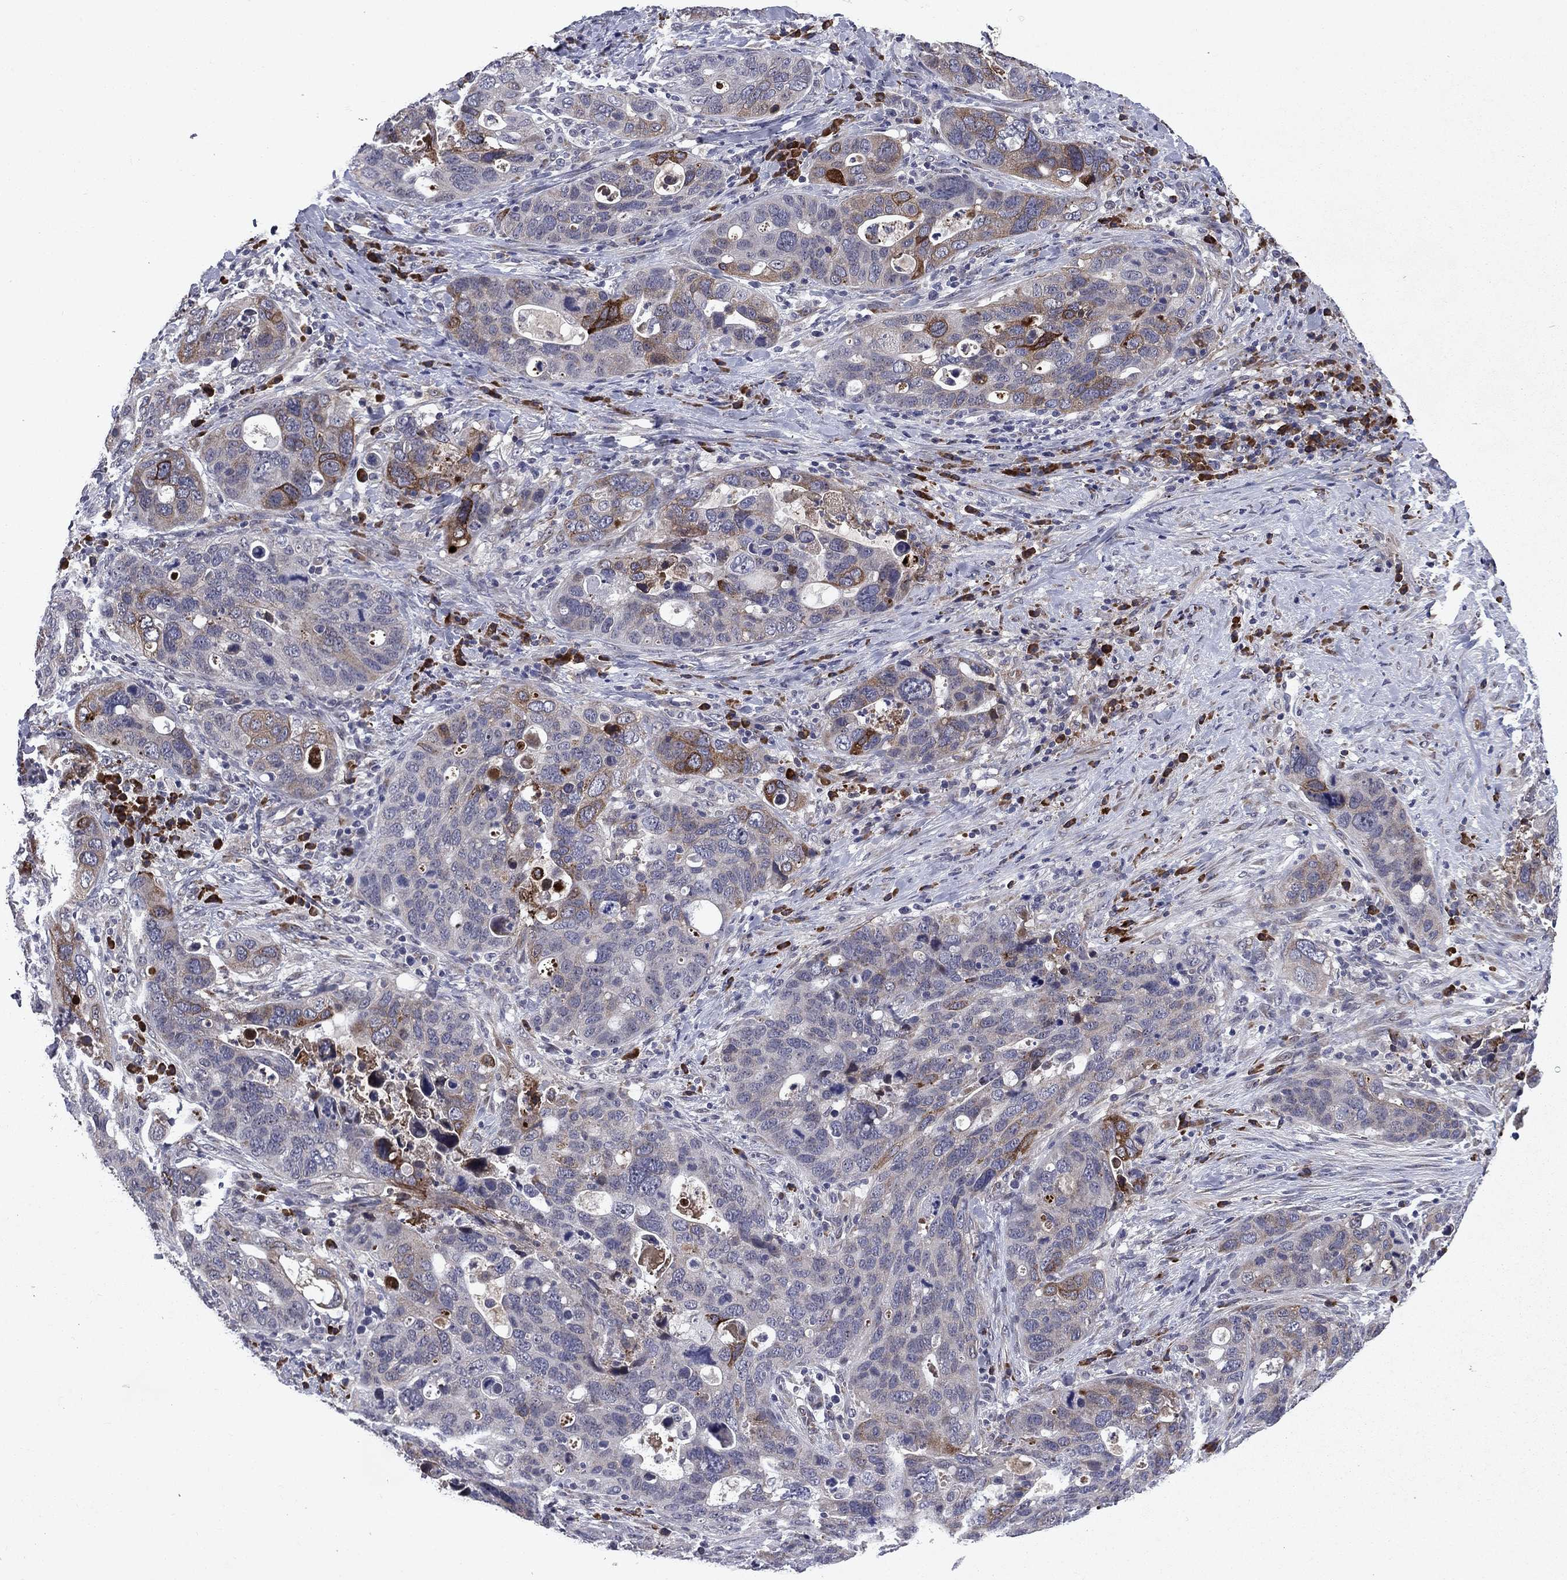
{"staining": {"intensity": "strong", "quantity": "<25%", "location": "cytoplasmic/membranous"}, "tissue": "stomach cancer", "cell_type": "Tumor cells", "image_type": "cancer", "snomed": [{"axis": "morphology", "description": "Adenocarcinoma, NOS"}, {"axis": "topography", "description": "Stomach"}], "caption": "Protein analysis of stomach cancer tissue reveals strong cytoplasmic/membranous expression in about <25% of tumor cells.", "gene": "ECM1", "patient": {"sex": "male", "age": 54}}